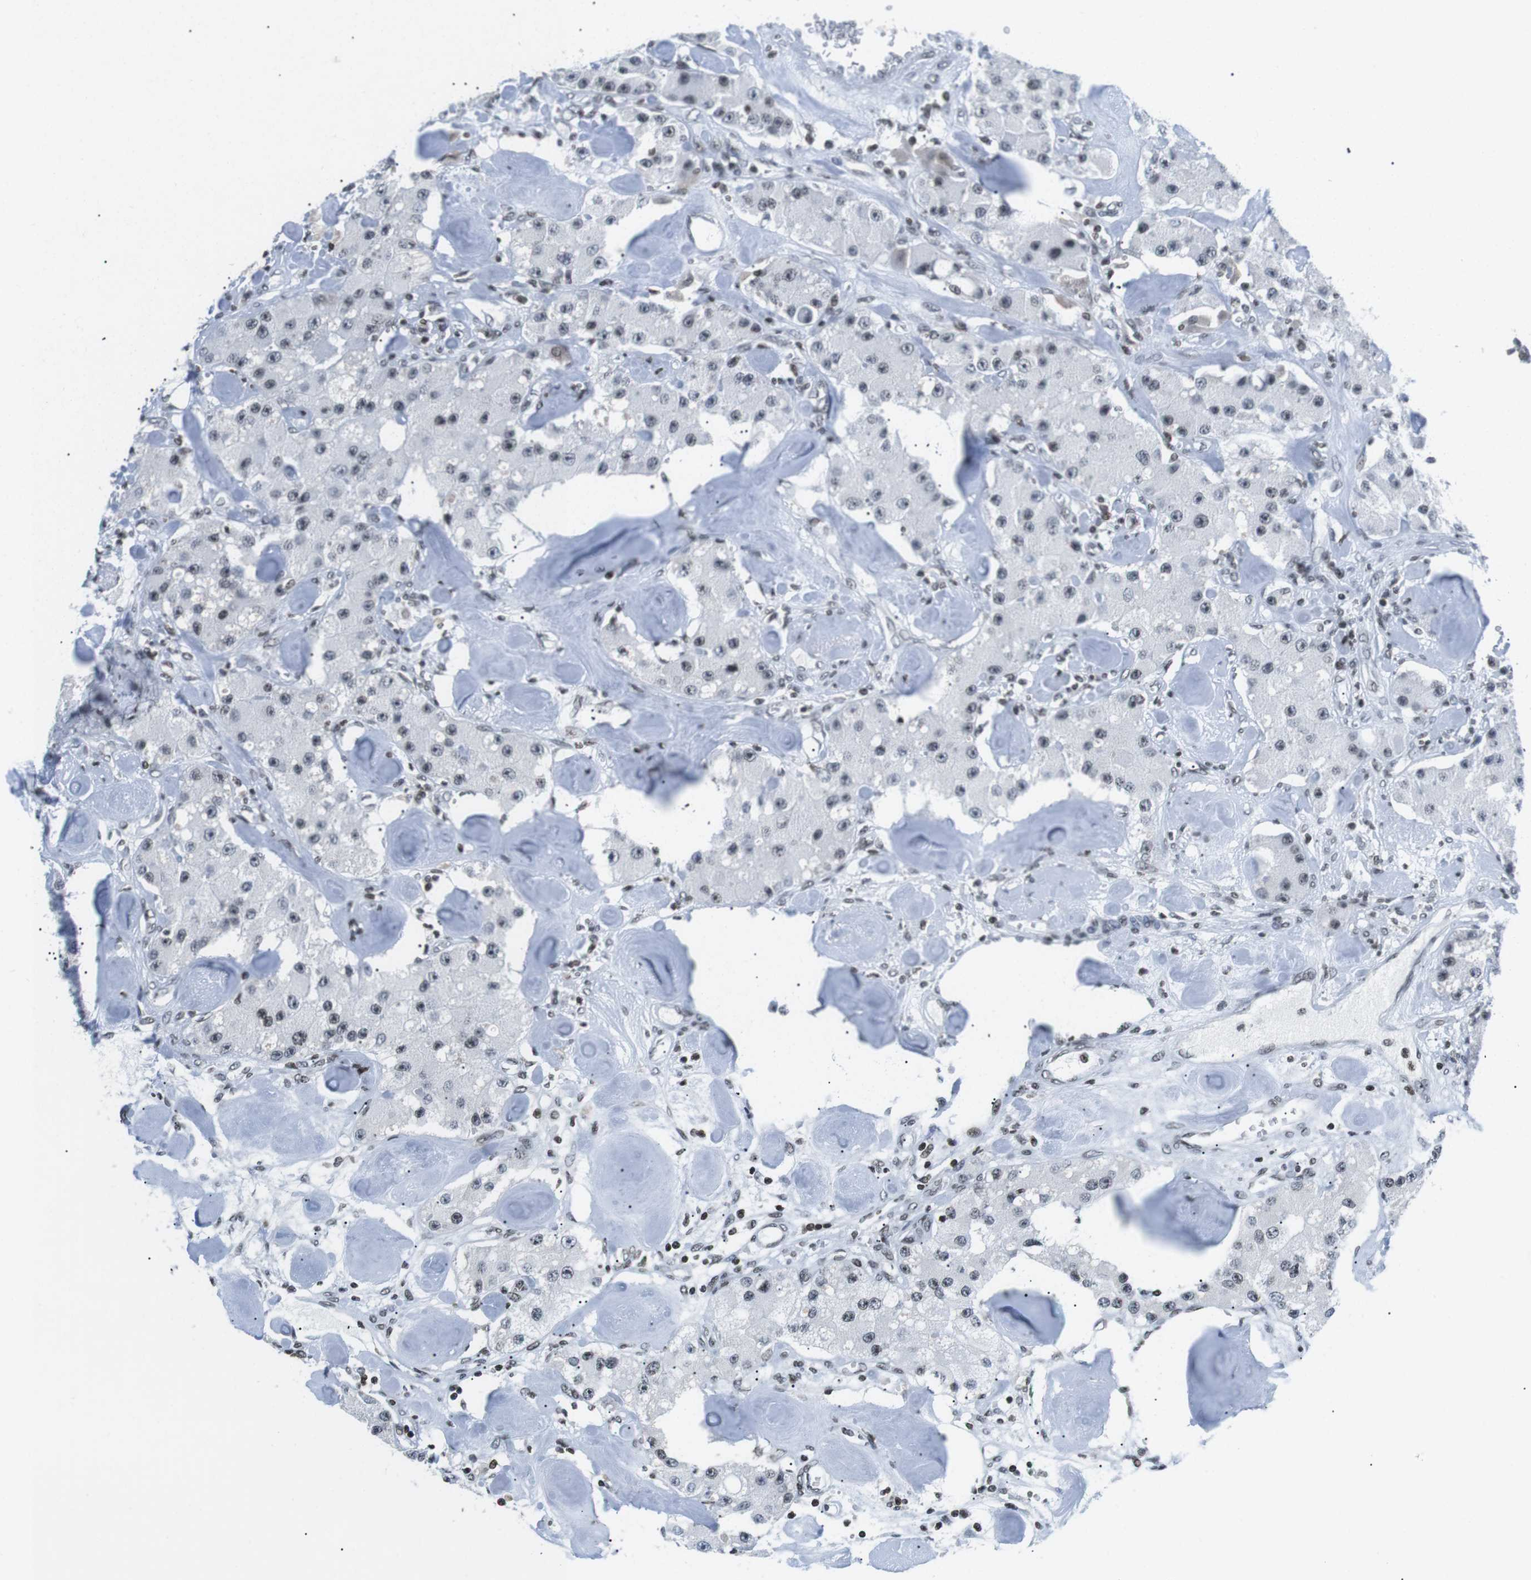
{"staining": {"intensity": "weak", "quantity": "25%-75%", "location": "nuclear"}, "tissue": "carcinoid", "cell_type": "Tumor cells", "image_type": "cancer", "snomed": [{"axis": "morphology", "description": "Carcinoid, malignant, NOS"}, {"axis": "topography", "description": "Pancreas"}], "caption": "Human carcinoid (malignant) stained for a protein (brown) shows weak nuclear positive staining in about 25%-75% of tumor cells.", "gene": "E2F2", "patient": {"sex": "male", "age": 41}}